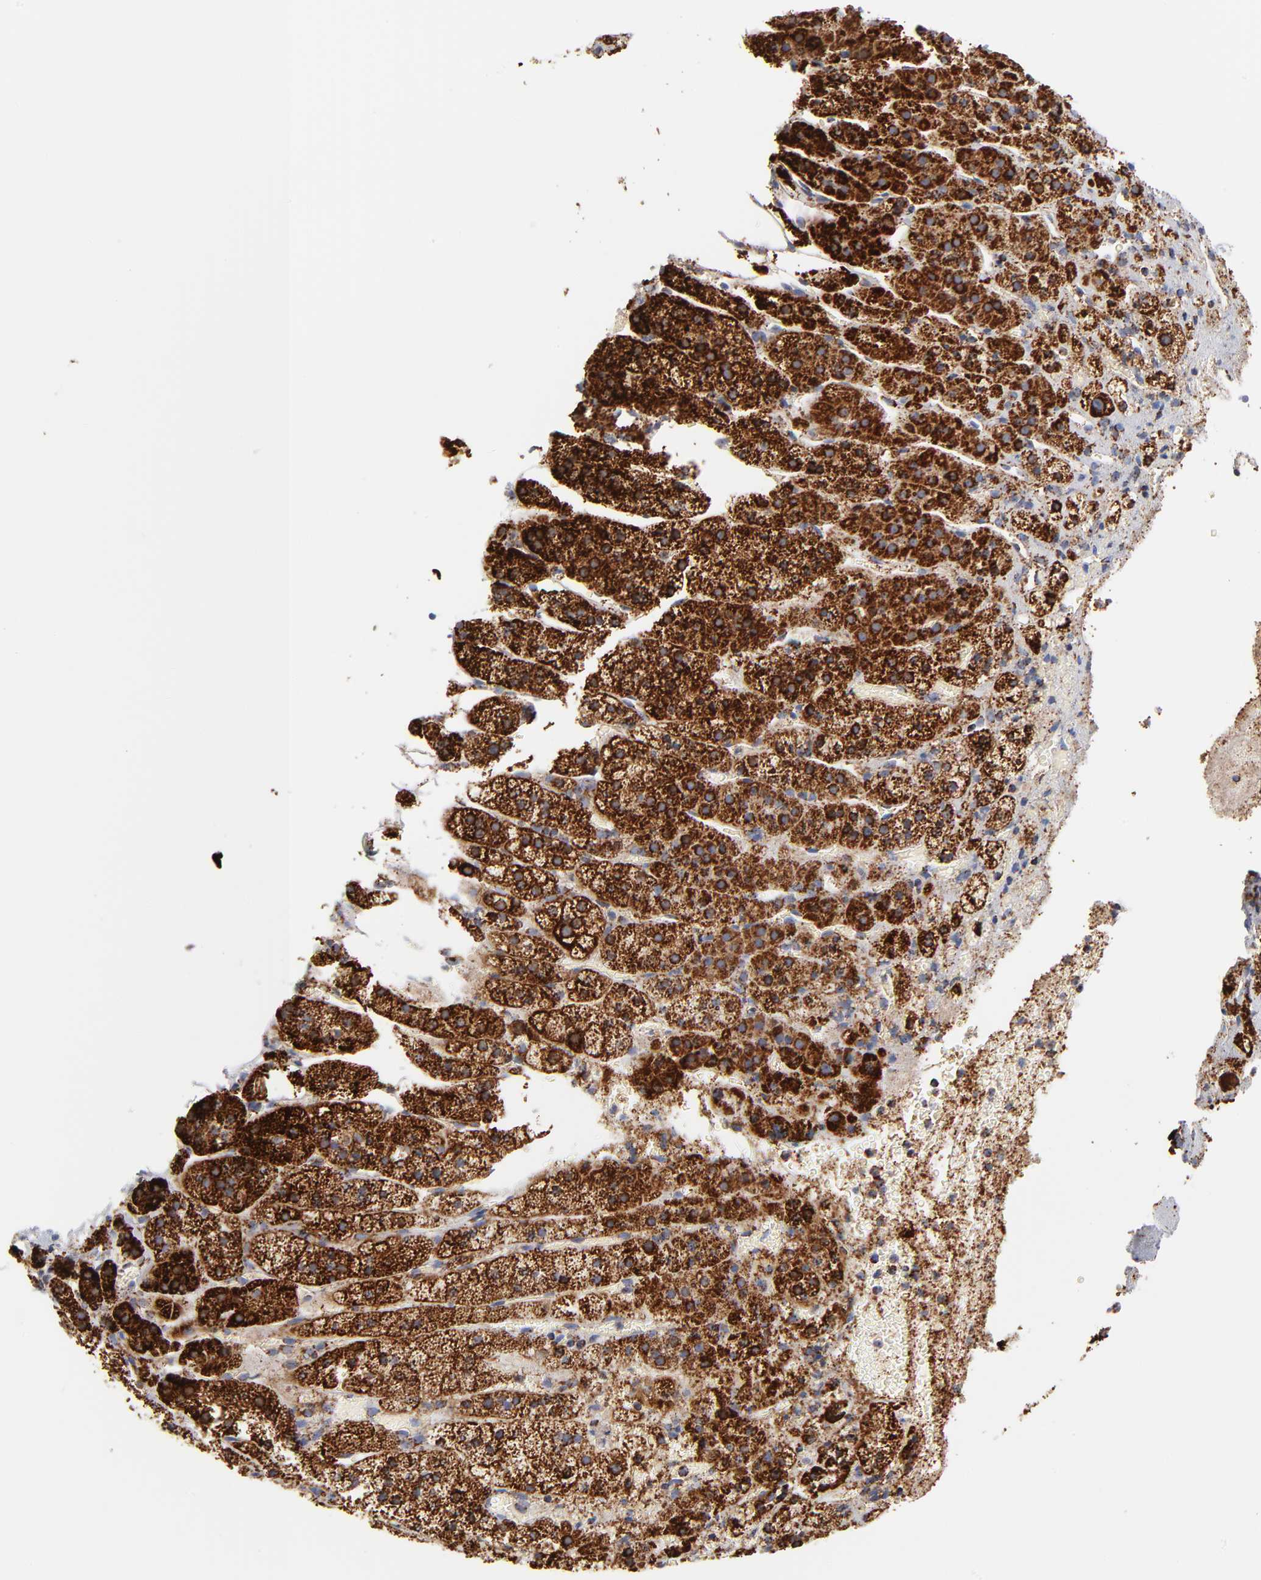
{"staining": {"intensity": "strong", "quantity": ">75%", "location": "cytoplasmic/membranous"}, "tissue": "adrenal gland", "cell_type": "Glandular cells", "image_type": "normal", "snomed": [{"axis": "morphology", "description": "Normal tissue, NOS"}, {"axis": "topography", "description": "Adrenal gland"}], "caption": "Protein analysis of unremarkable adrenal gland demonstrates strong cytoplasmic/membranous expression in about >75% of glandular cells.", "gene": "DIABLO", "patient": {"sex": "female", "age": 44}}